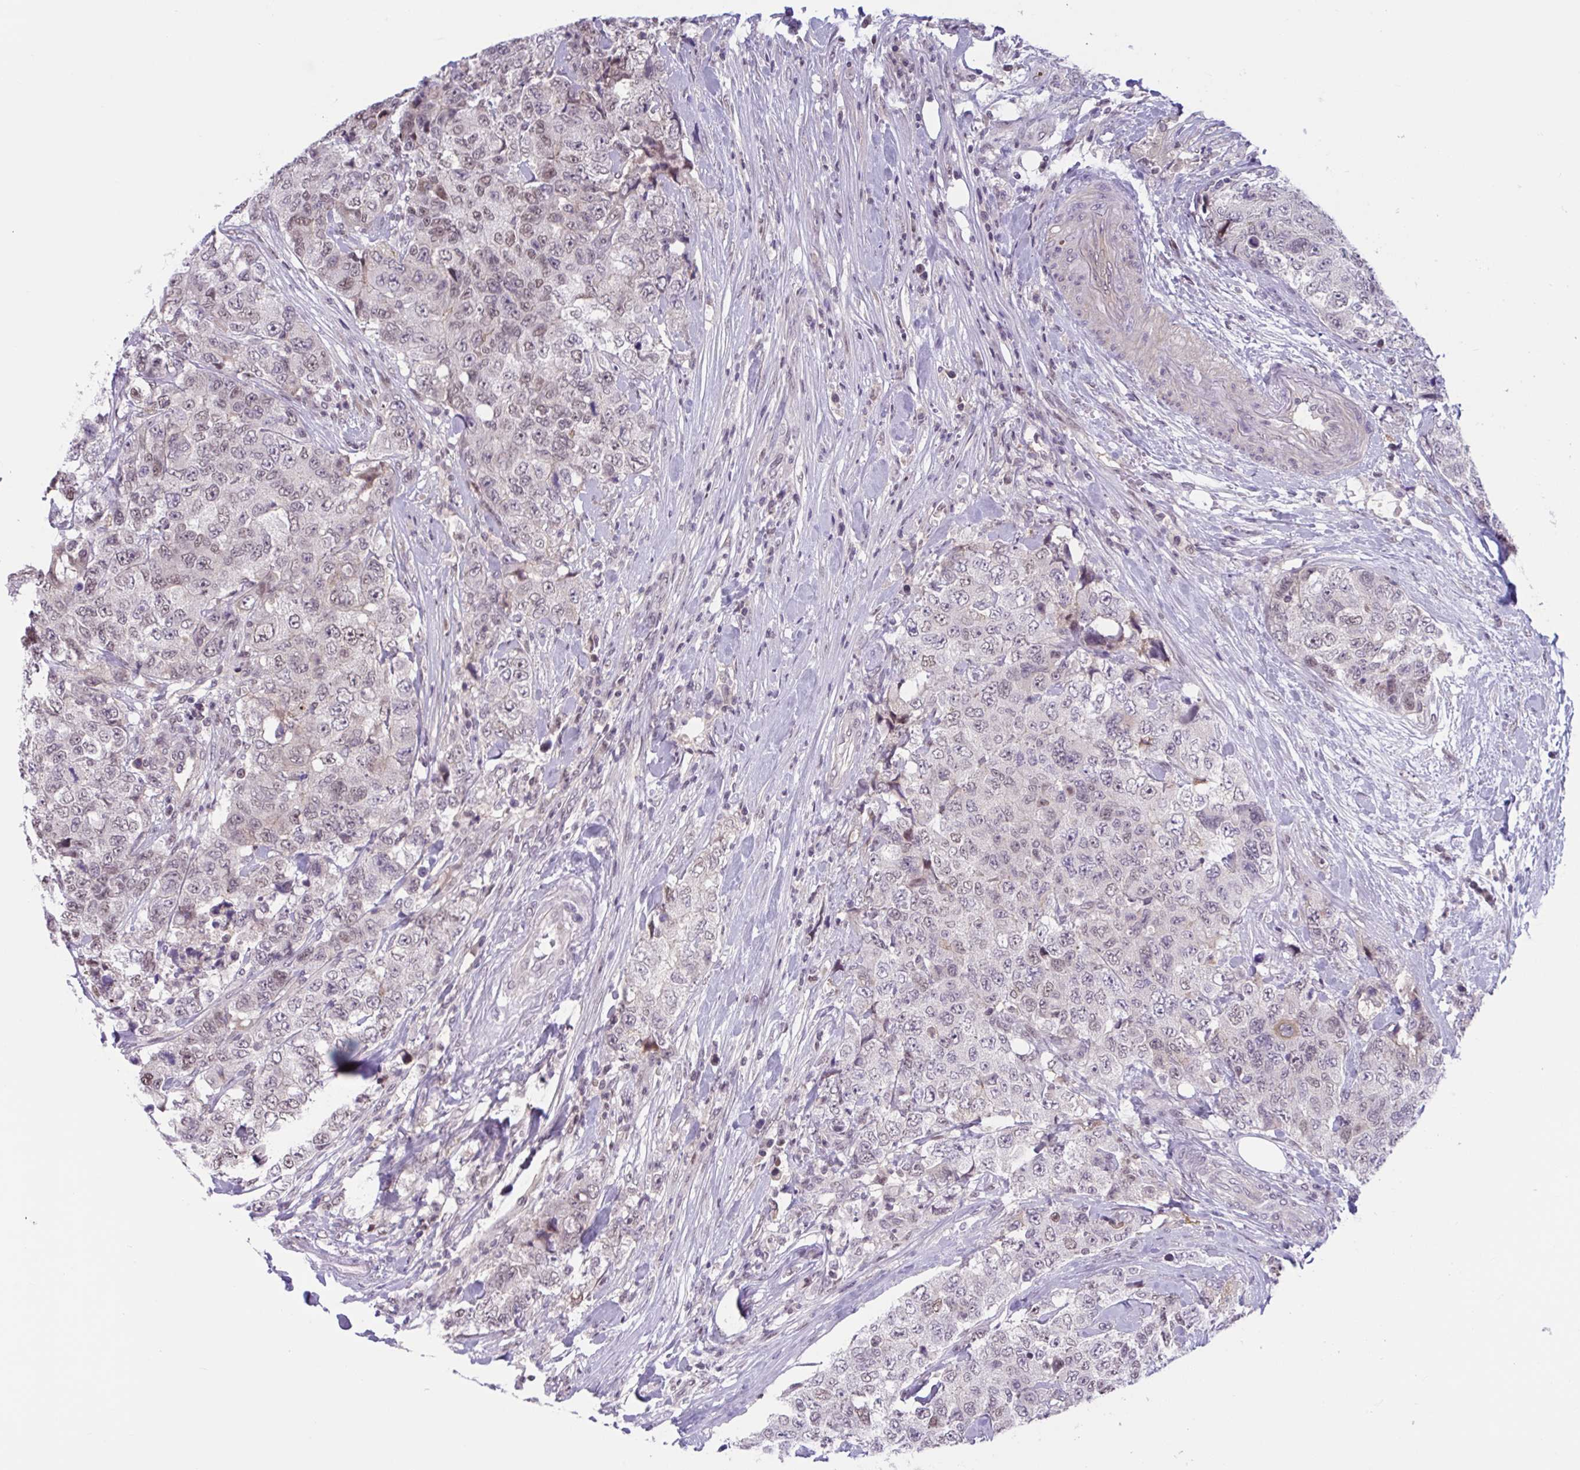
{"staining": {"intensity": "weak", "quantity": "25%-75%", "location": "nuclear"}, "tissue": "urothelial cancer", "cell_type": "Tumor cells", "image_type": "cancer", "snomed": [{"axis": "morphology", "description": "Urothelial carcinoma, High grade"}, {"axis": "topography", "description": "Urinary bladder"}], "caption": "The micrograph exhibits staining of urothelial cancer, revealing weak nuclear protein positivity (brown color) within tumor cells.", "gene": "TTC7B", "patient": {"sex": "female", "age": 78}}